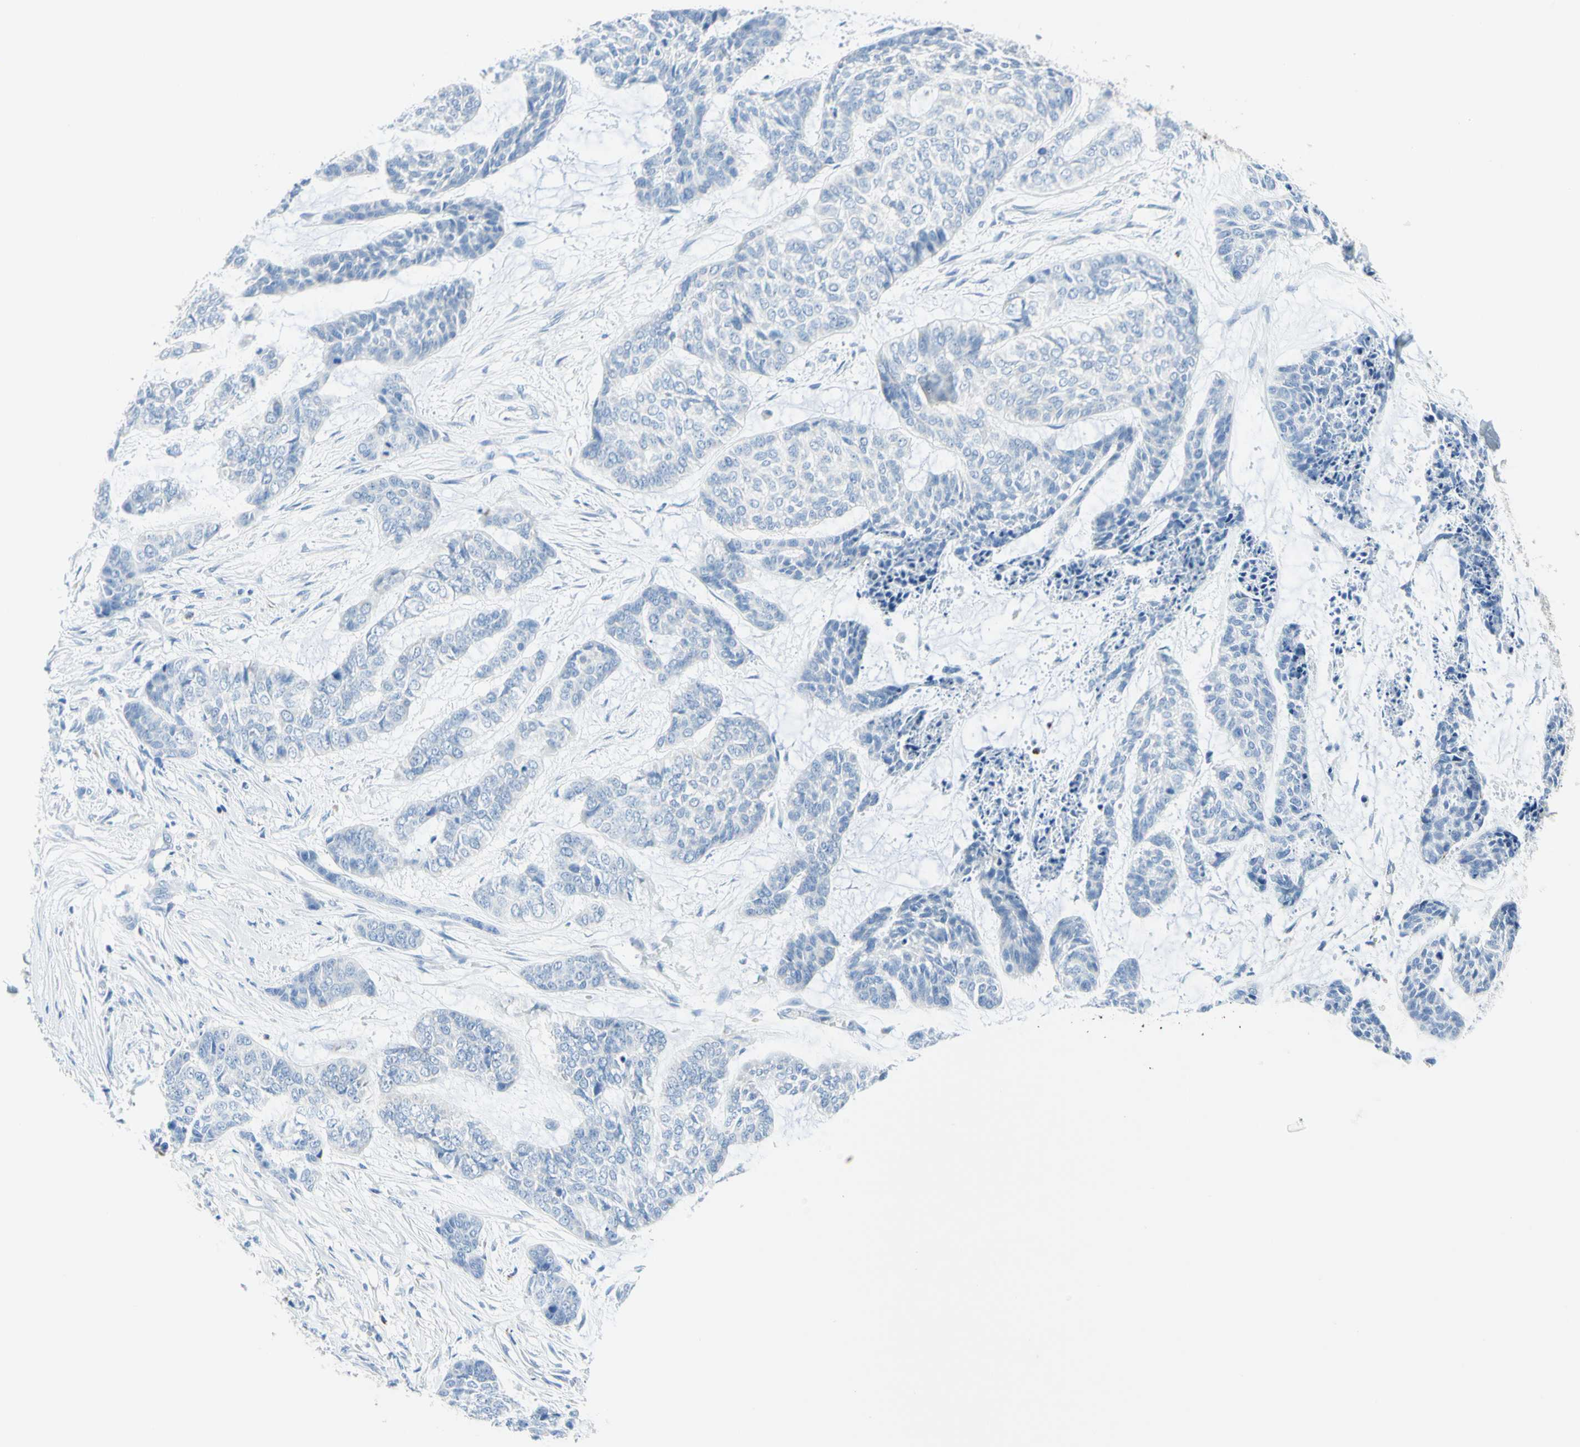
{"staining": {"intensity": "negative", "quantity": "none", "location": "none"}, "tissue": "skin cancer", "cell_type": "Tumor cells", "image_type": "cancer", "snomed": [{"axis": "morphology", "description": "Basal cell carcinoma"}, {"axis": "topography", "description": "Skin"}], "caption": "Tumor cells show no significant staining in skin cancer.", "gene": "CYSLTR1", "patient": {"sex": "female", "age": 64}}